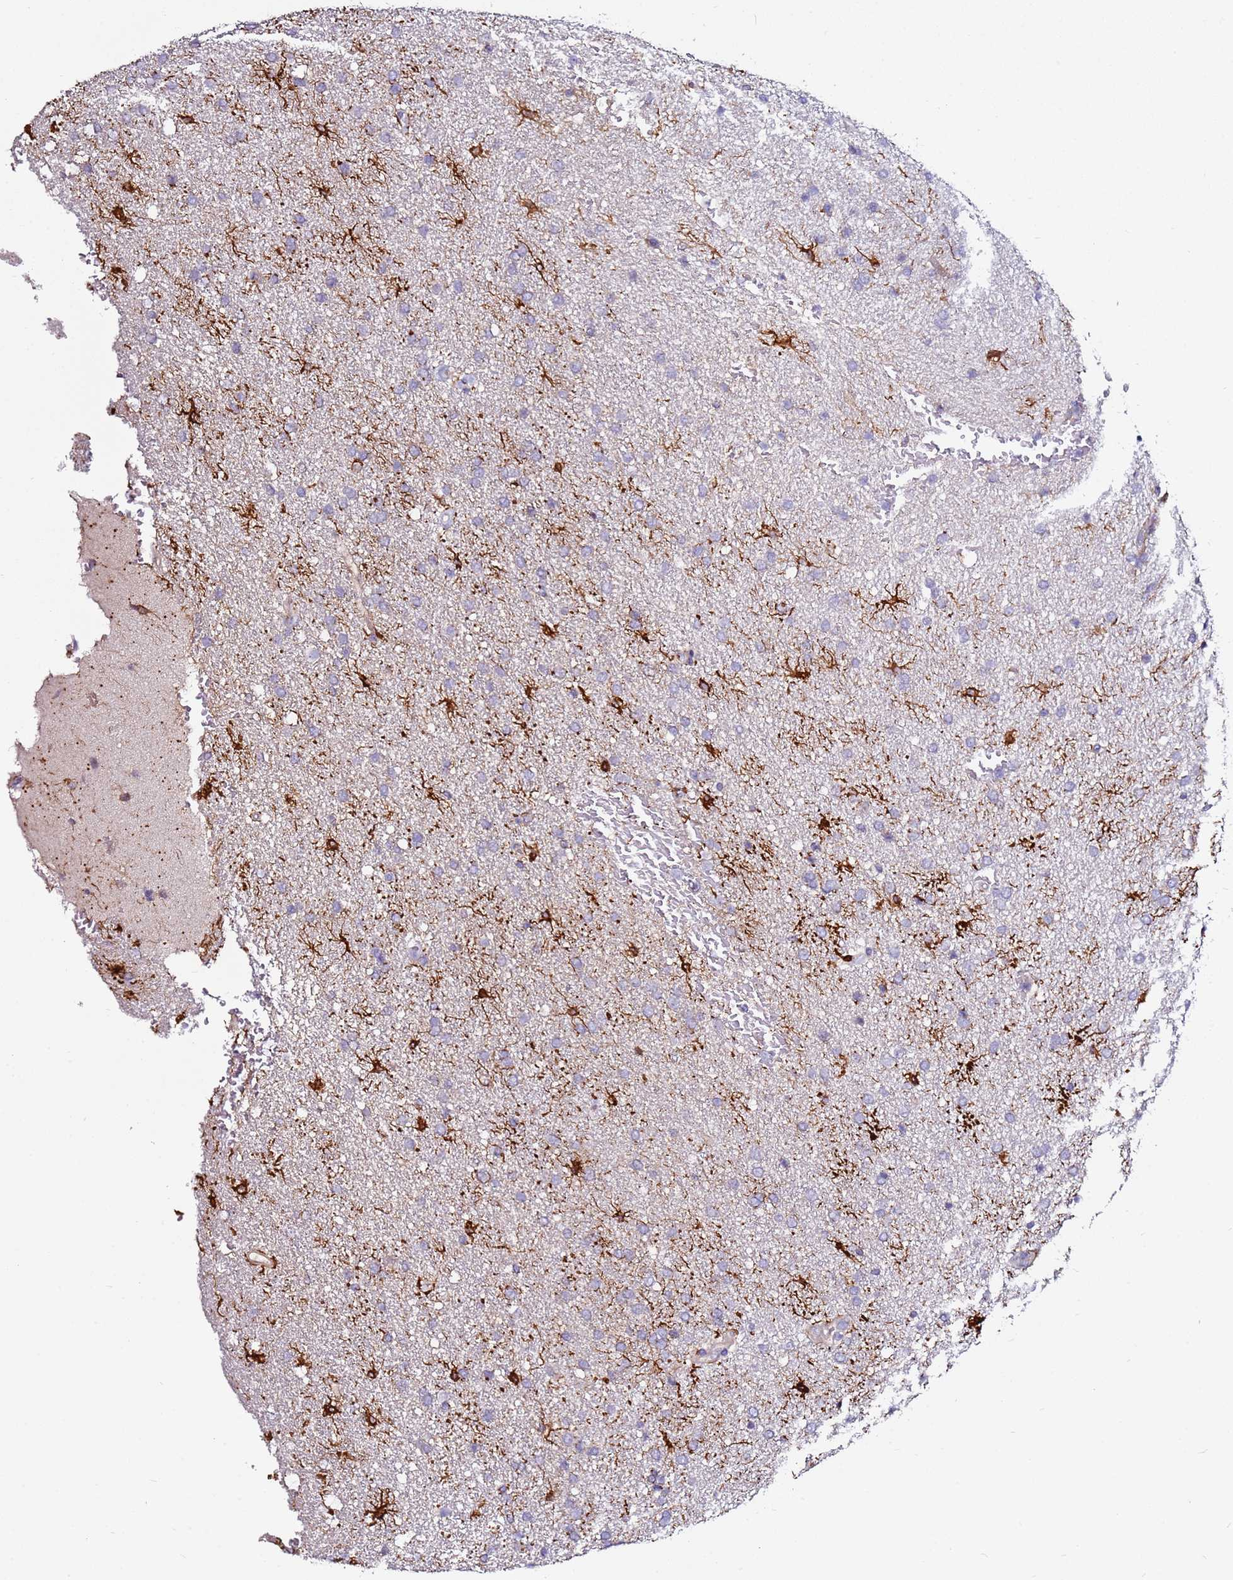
{"staining": {"intensity": "negative", "quantity": "none", "location": "none"}, "tissue": "glioma", "cell_type": "Tumor cells", "image_type": "cancer", "snomed": [{"axis": "morphology", "description": "Glioma, malignant, High grade"}, {"axis": "topography", "description": "Brain"}], "caption": "Immunohistochemistry histopathology image of human malignant glioma (high-grade) stained for a protein (brown), which displays no positivity in tumor cells.", "gene": "SRRM5", "patient": {"sex": "male", "age": 72}}